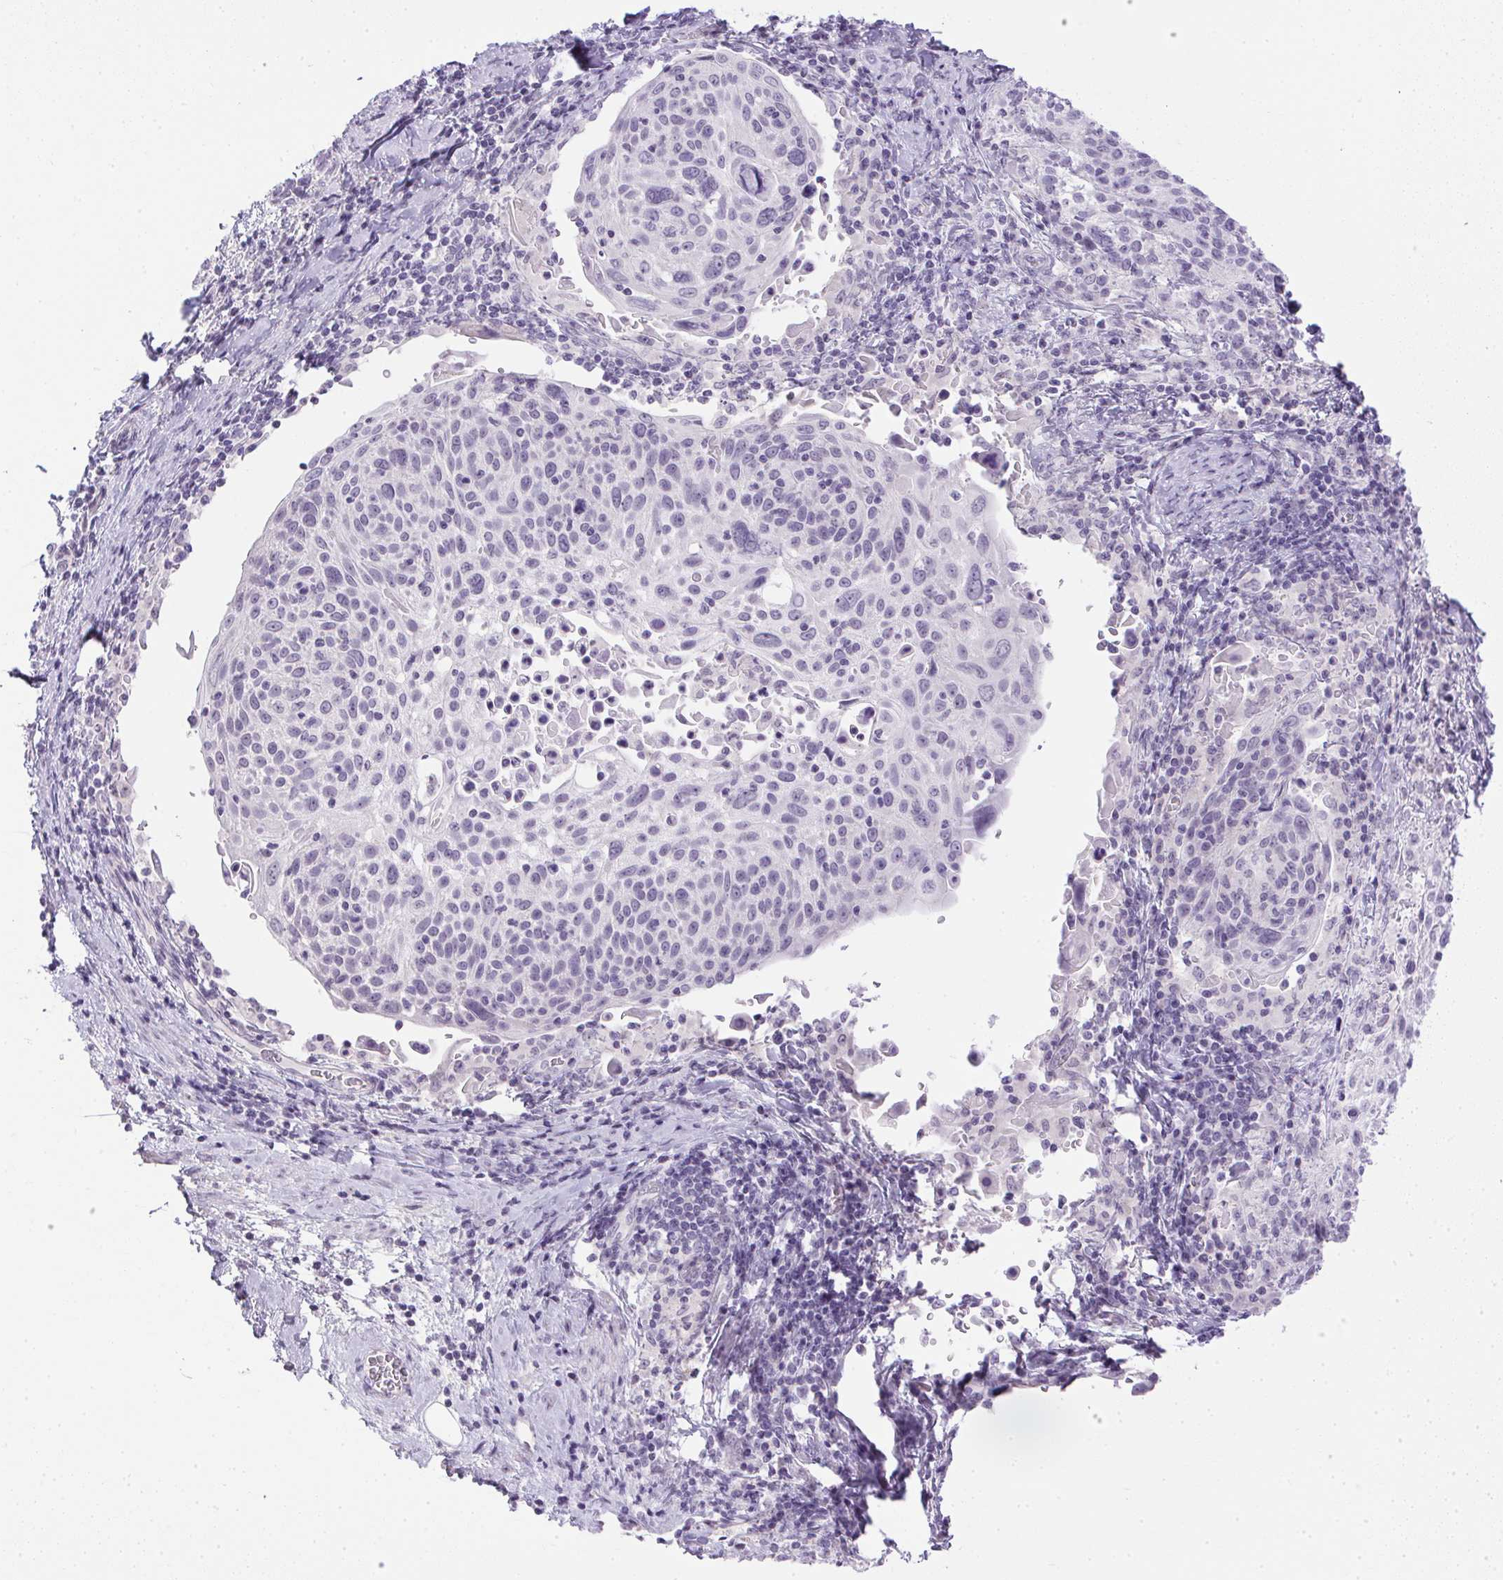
{"staining": {"intensity": "negative", "quantity": "none", "location": "none"}, "tissue": "cervical cancer", "cell_type": "Tumor cells", "image_type": "cancer", "snomed": [{"axis": "morphology", "description": "Squamous cell carcinoma, NOS"}, {"axis": "topography", "description": "Cervix"}], "caption": "The IHC image has no significant expression in tumor cells of squamous cell carcinoma (cervical) tissue. (Immunohistochemistry (ihc), brightfield microscopy, high magnification).", "gene": "PRL", "patient": {"sex": "female", "age": 61}}